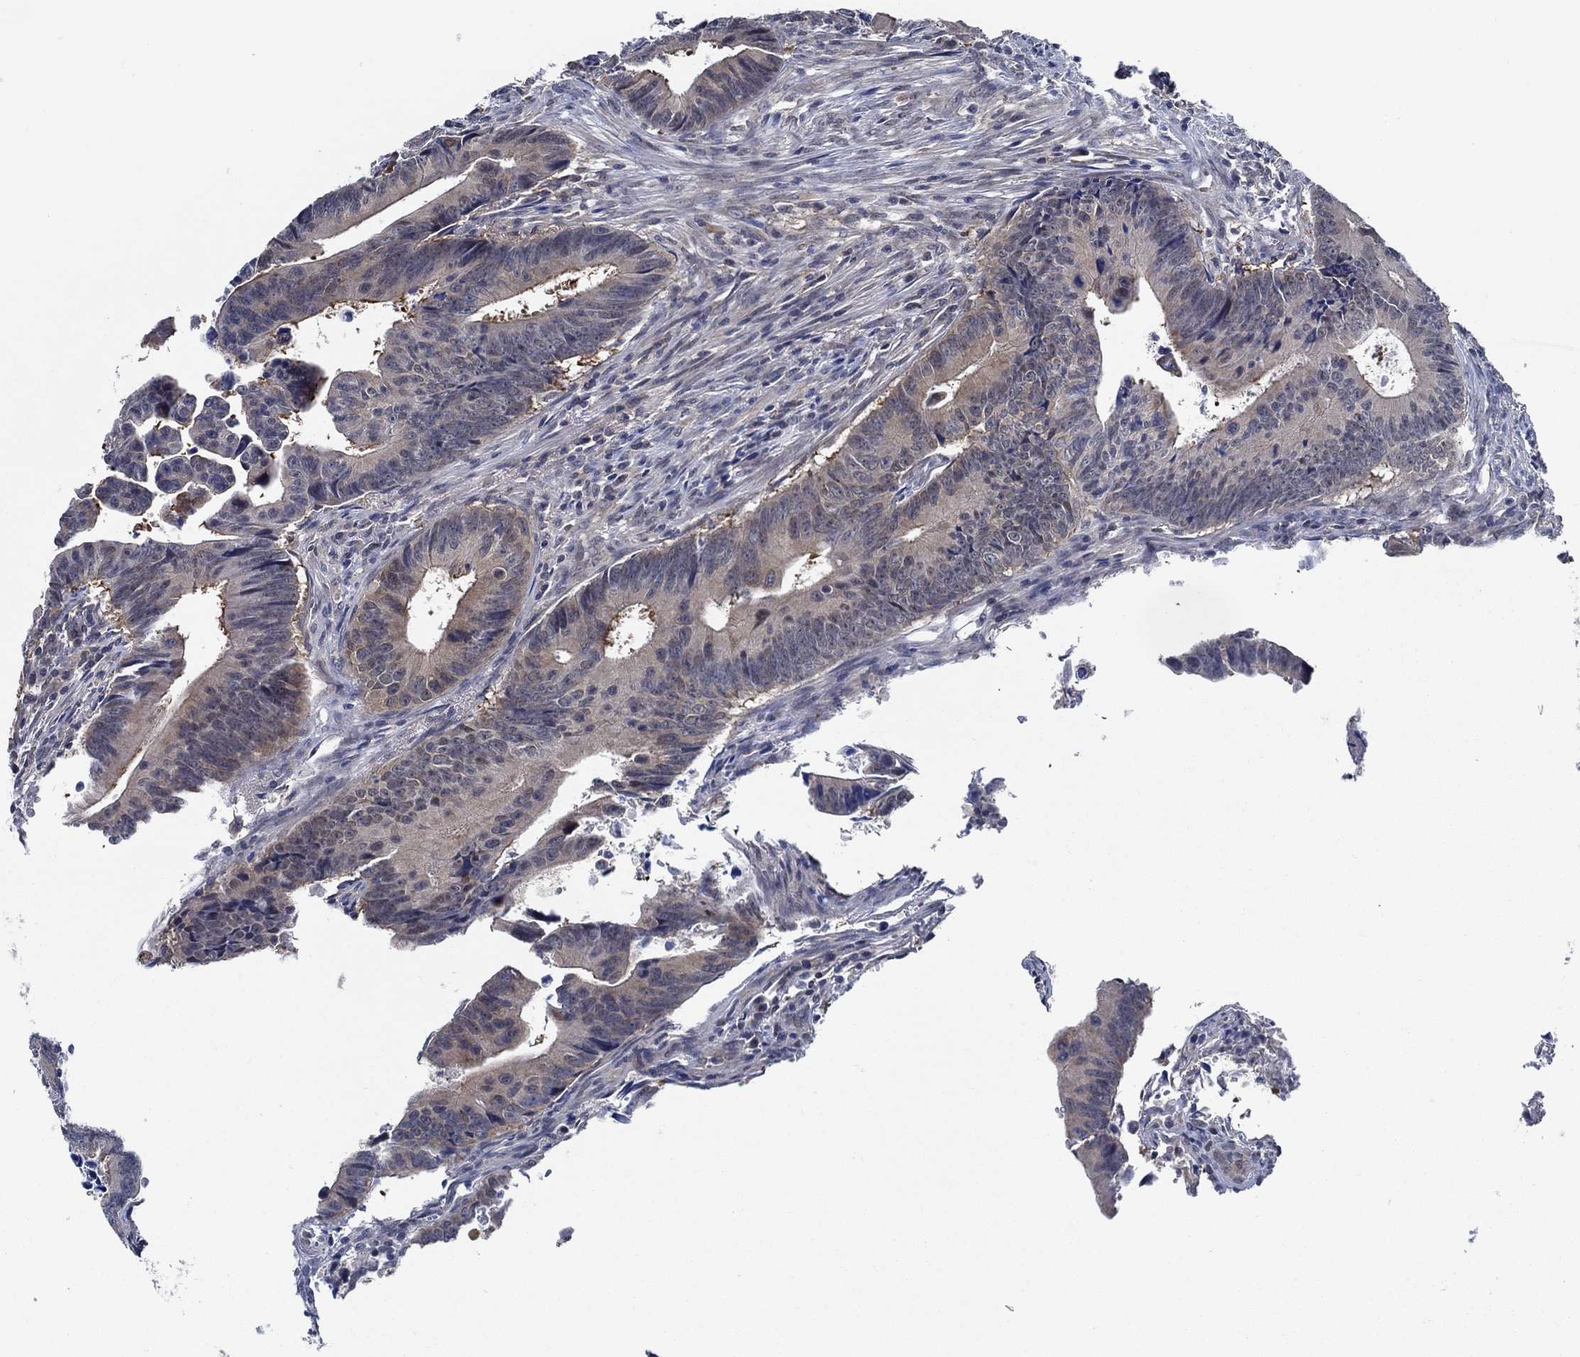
{"staining": {"intensity": "weak", "quantity": "<25%", "location": "cytoplasmic/membranous"}, "tissue": "colorectal cancer", "cell_type": "Tumor cells", "image_type": "cancer", "snomed": [{"axis": "morphology", "description": "Adenocarcinoma, NOS"}, {"axis": "topography", "description": "Colon"}], "caption": "Image shows no significant protein staining in tumor cells of colorectal cancer.", "gene": "DACT1", "patient": {"sex": "female", "age": 87}}